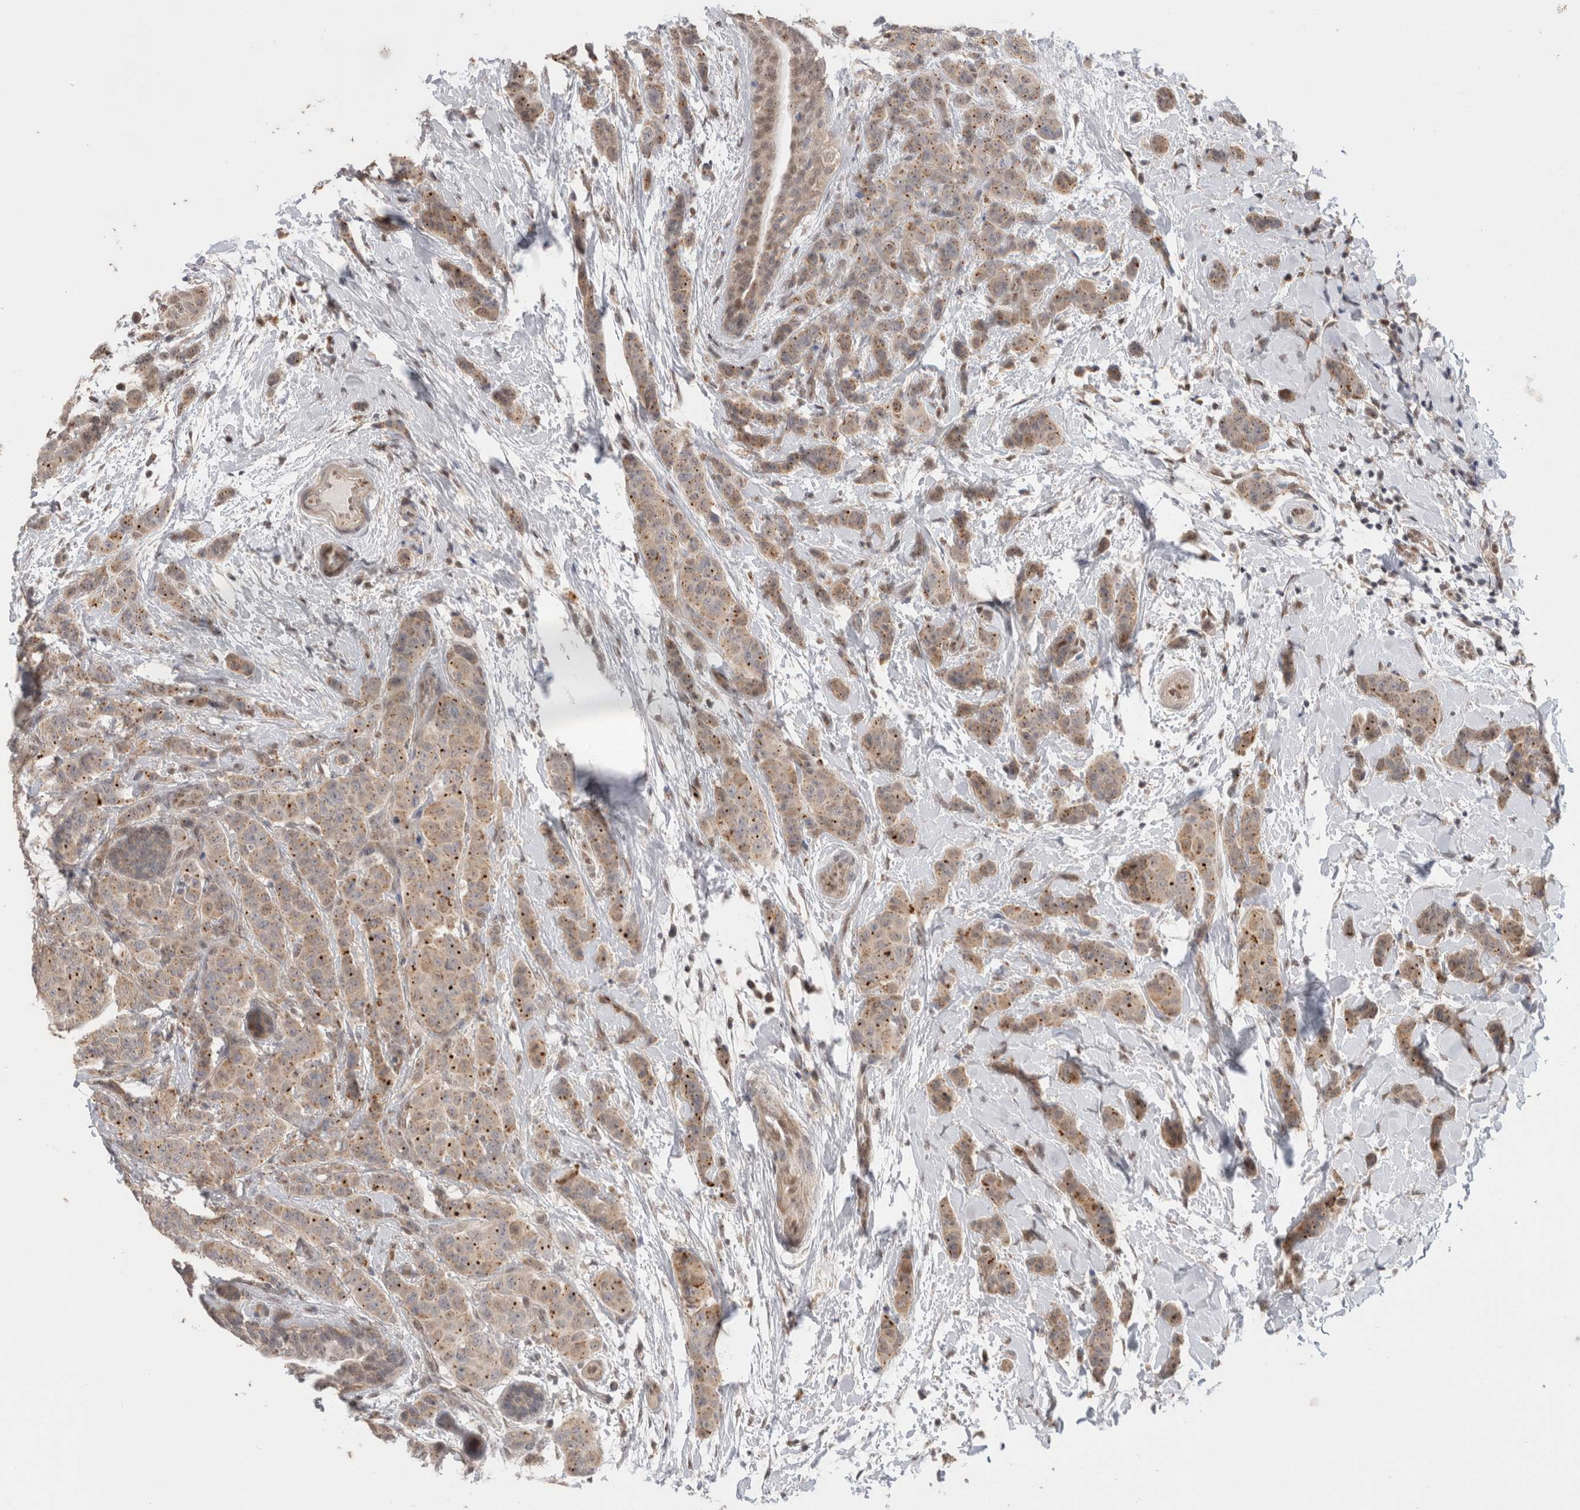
{"staining": {"intensity": "weak", "quantity": ">75%", "location": "cytoplasmic/membranous"}, "tissue": "breast cancer", "cell_type": "Tumor cells", "image_type": "cancer", "snomed": [{"axis": "morphology", "description": "Normal tissue, NOS"}, {"axis": "morphology", "description": "Duct carcinoma"}, {"axis": "topography", "description": "Breast"}], "caption": "Immunohistochemical staining of human breast cancer (intraductal carcinoma) exhibits low levels of weak cytoplasmic/membranous protein positivity in about >75% of tumor cells.", "gene": "SLC29A1", "patient": {"sex": "female", "age": 40}}